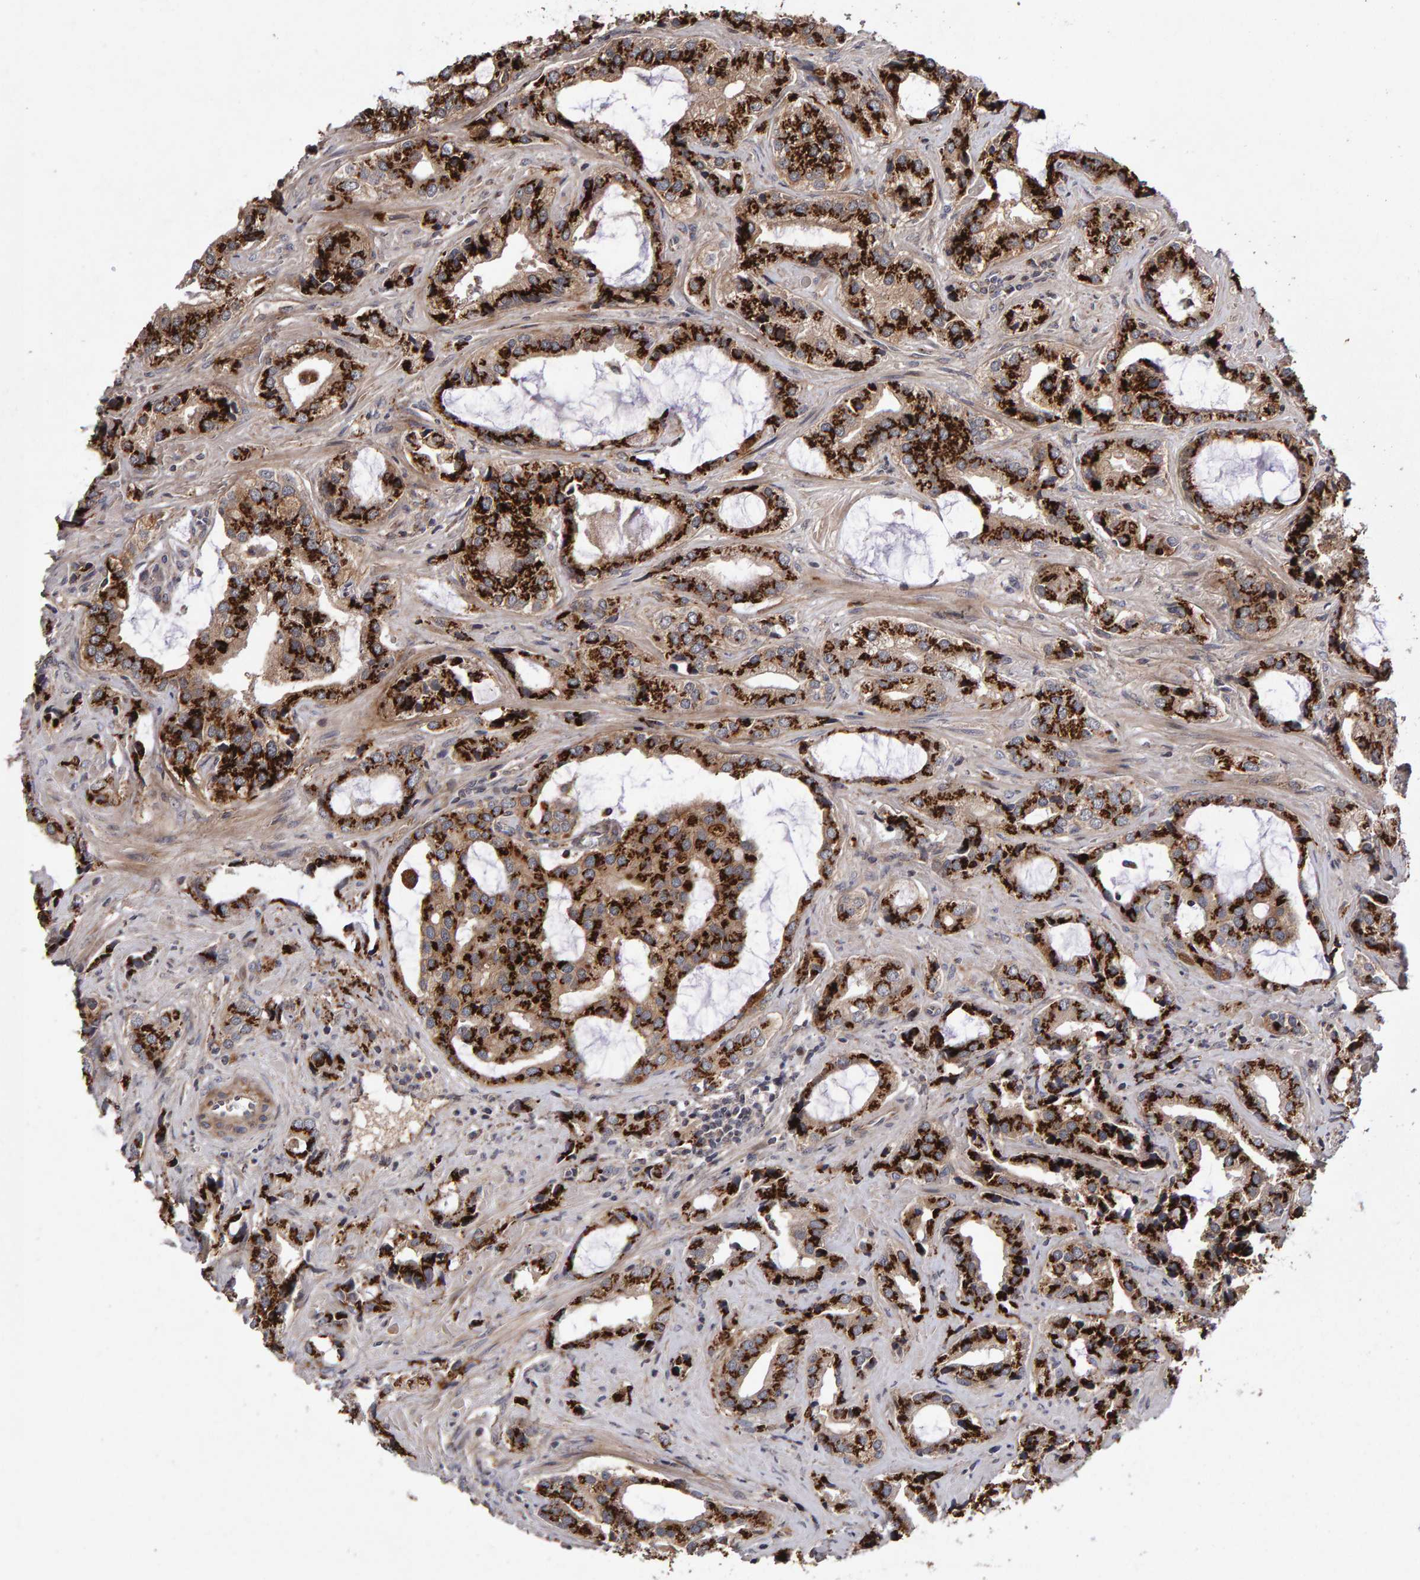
{"staining": {"intensity": "strong", "quantity": ">75%", "location": "cytoplasmic/membranous"}, "tissue": "prostate cancer", "cell_type": "Tumor cells", "image_type": "cancer", "snomed": [{"axis": "morphology", "description": "Adenocarcinoma, High grade"}, {"axis": "topography", "description": "Prostate"}], "caption": "This histopathology image displays prostate cancer (adenocarcinoma (high-grade)) stained with immunohistochemistry (IHC) to label a protein in brown. The cytoplasmic/membranous of tumor cells show strong positivity for the protein. Nuclei are counter-stained blue.", "gene": "CANT1", "patient": {"sex": "male", "age": 66}}